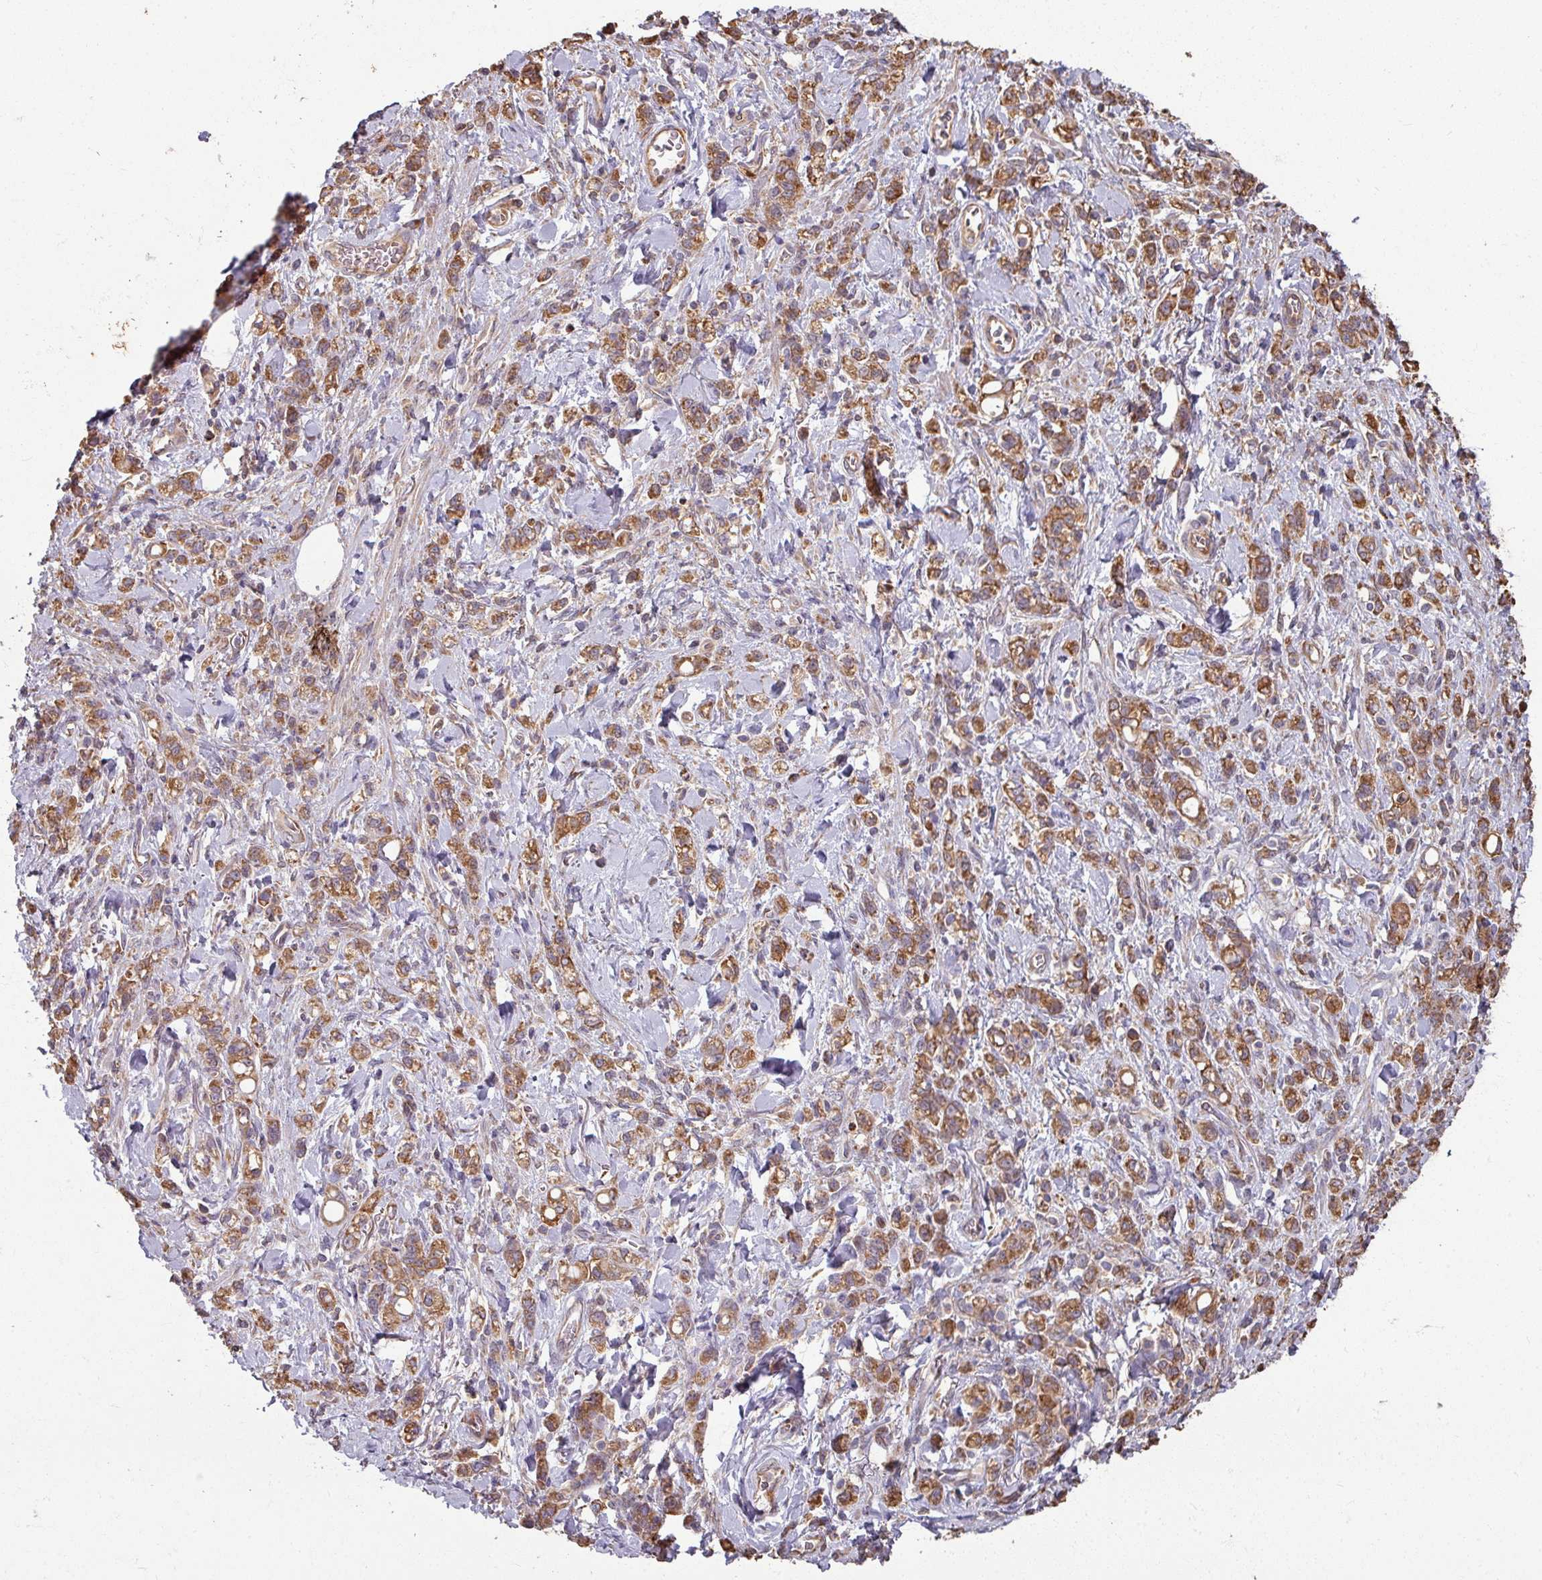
{"staining": {"intensity": "moderate", "quantity": ">75%", "location": "cytoplasmic/membranous"}, "tissue": "stomach cancer", "cell_type": "Tumor cells", "image_type": "cancer", "snomed": [{"axis": "morphology", "description": "Adenocarcinoma, NOS"}, {"axis": "topography", "description": "Stomach"}], "caption": "Immunohistochemistry (IHC) of human stomach cancer (adenocarcinoma) reveals medium levels of moderate cytoplasmic/membranous staining in approximately >75% of tumor cells.", "gene": "CCDC68", "patient": {"sex": "male", "age": 77}}